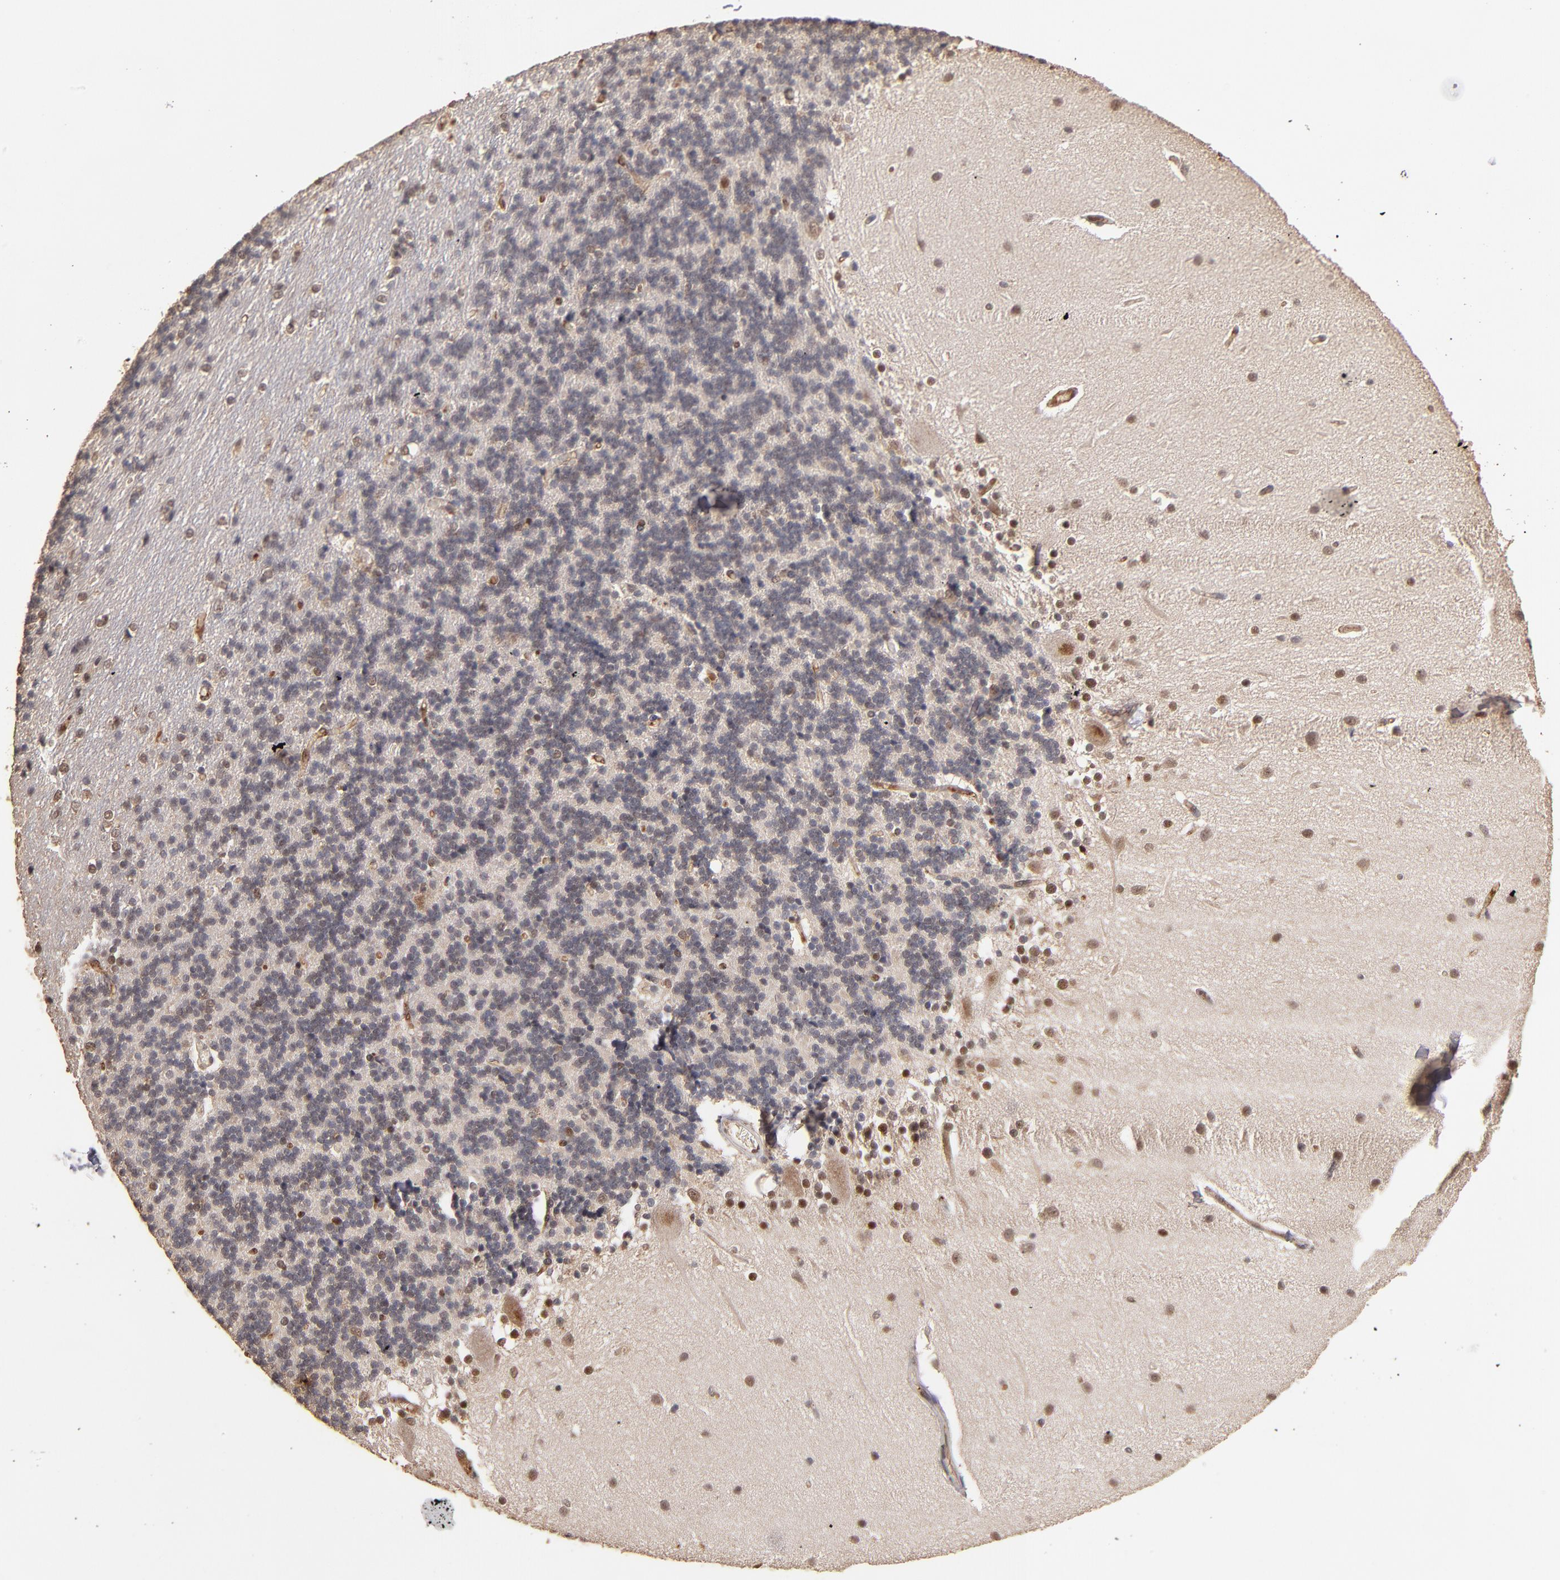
{"staining": {"intensity": "weak", "quantity": ">75%", "location": "nuclear"}, "tissue": "cerebellum", "cell_type": "Cells in granular layer", "image_type": "normal", "snomed": [{"axis": "morphology", "description": "Normal tissue, NOS"}, {"axis": "topography", "description": "Cerebellum"}], "caption": "IHC of normal human cerebellum shows low levels of weak nuclear expression in approximately >75% of cells in granular layer.", "gene": "EAPP", "patient": {"sex": "female", "age": 54}}